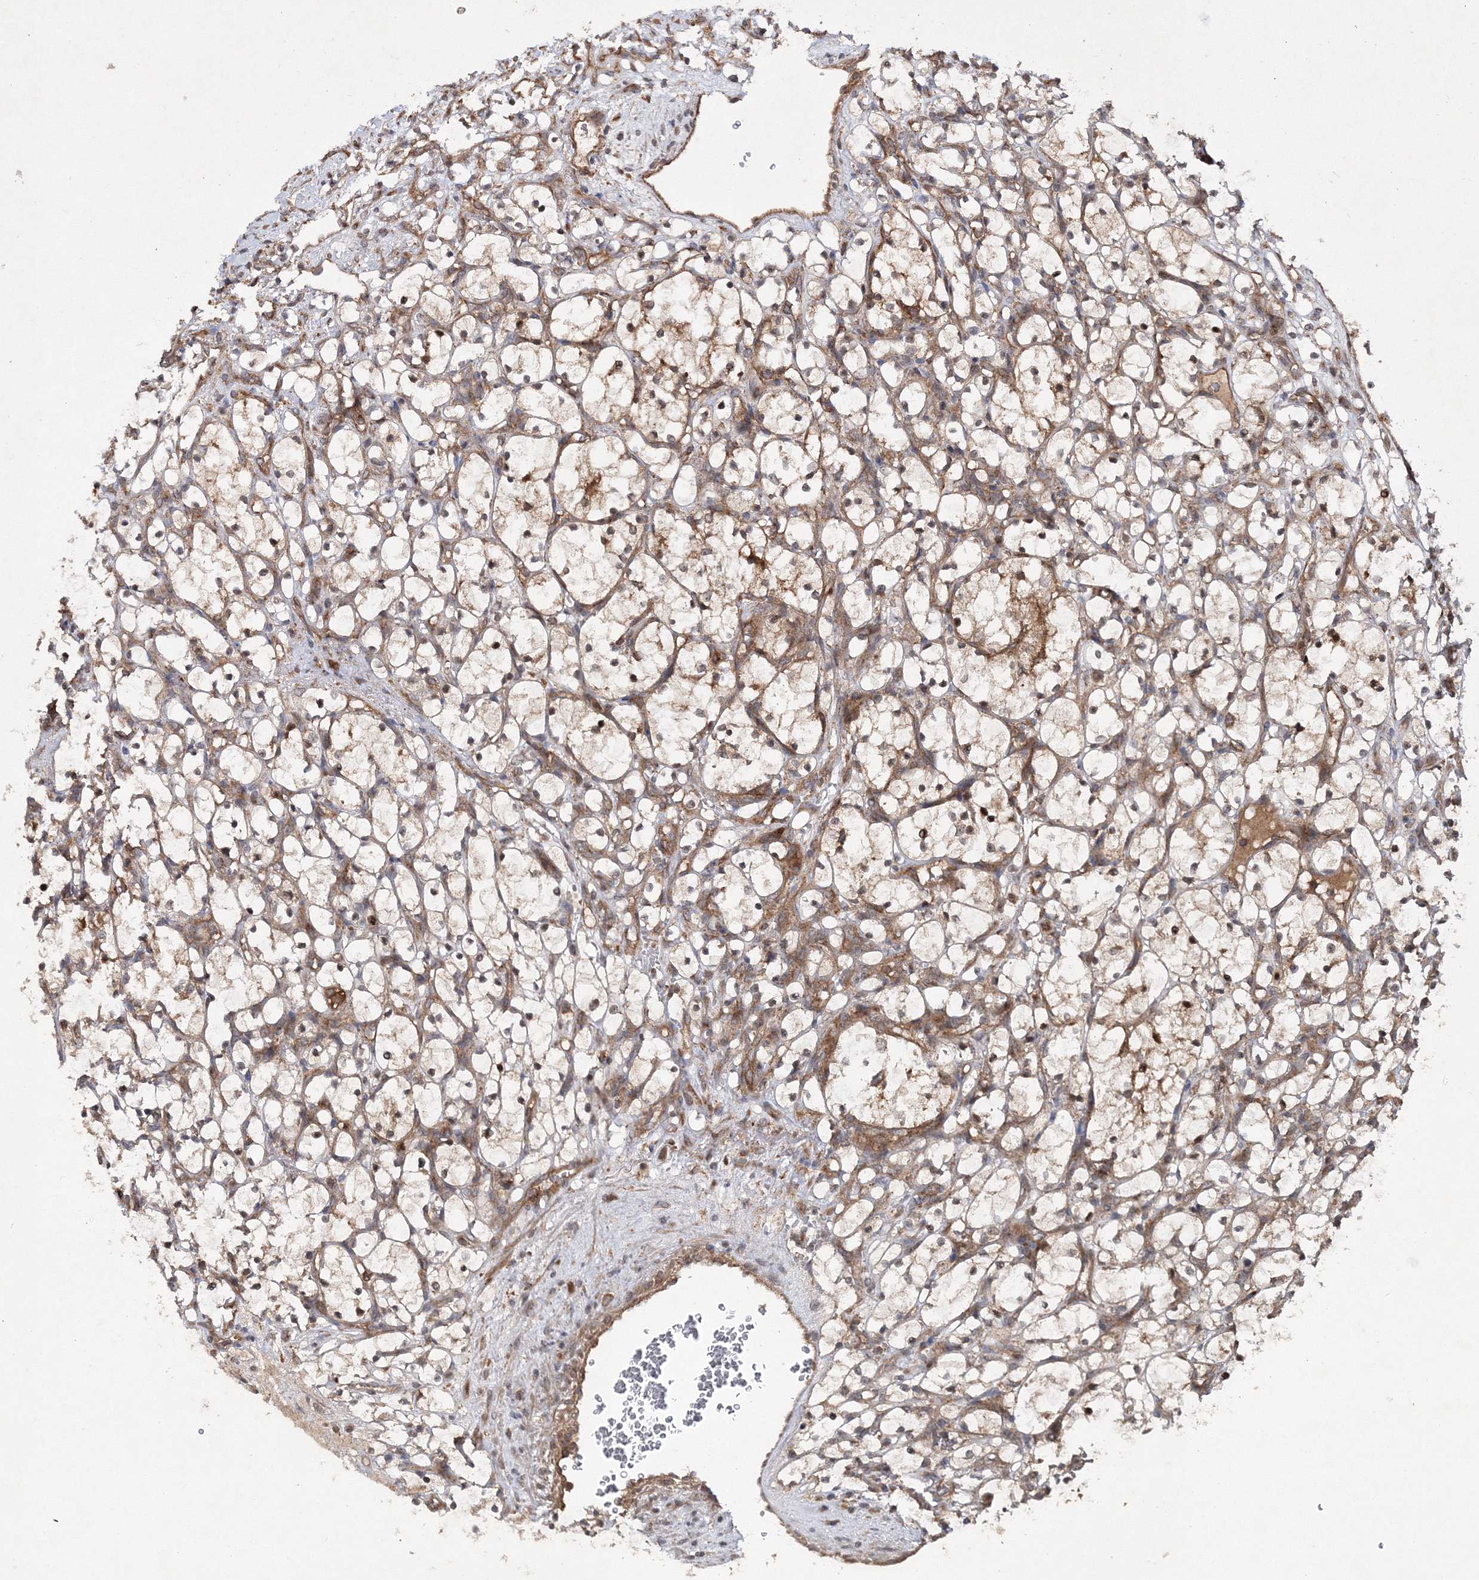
{"staining": {"intensity": "weak", "quantity": ">75%", "location": "cytoplasmic/membranous"}, "tissue": "renal cancer", "cell_type": "Tumor cells", "image_type": "cancer", "snomed": [{"axis": "morphology", "description": "Adenocarcinoma, NOS"}, {"axis": "topography", "description": "Kidney"}], "caption": "Immunohistochemical staining of renal cancer demonstrates low levels of weak cytoplasmic/membranous protein expression in approximately >75% of tumor cells. Nuclei are stained in blue.", "gene": "DNAJC13", "patient": {"sex": "female", "age": 69}}